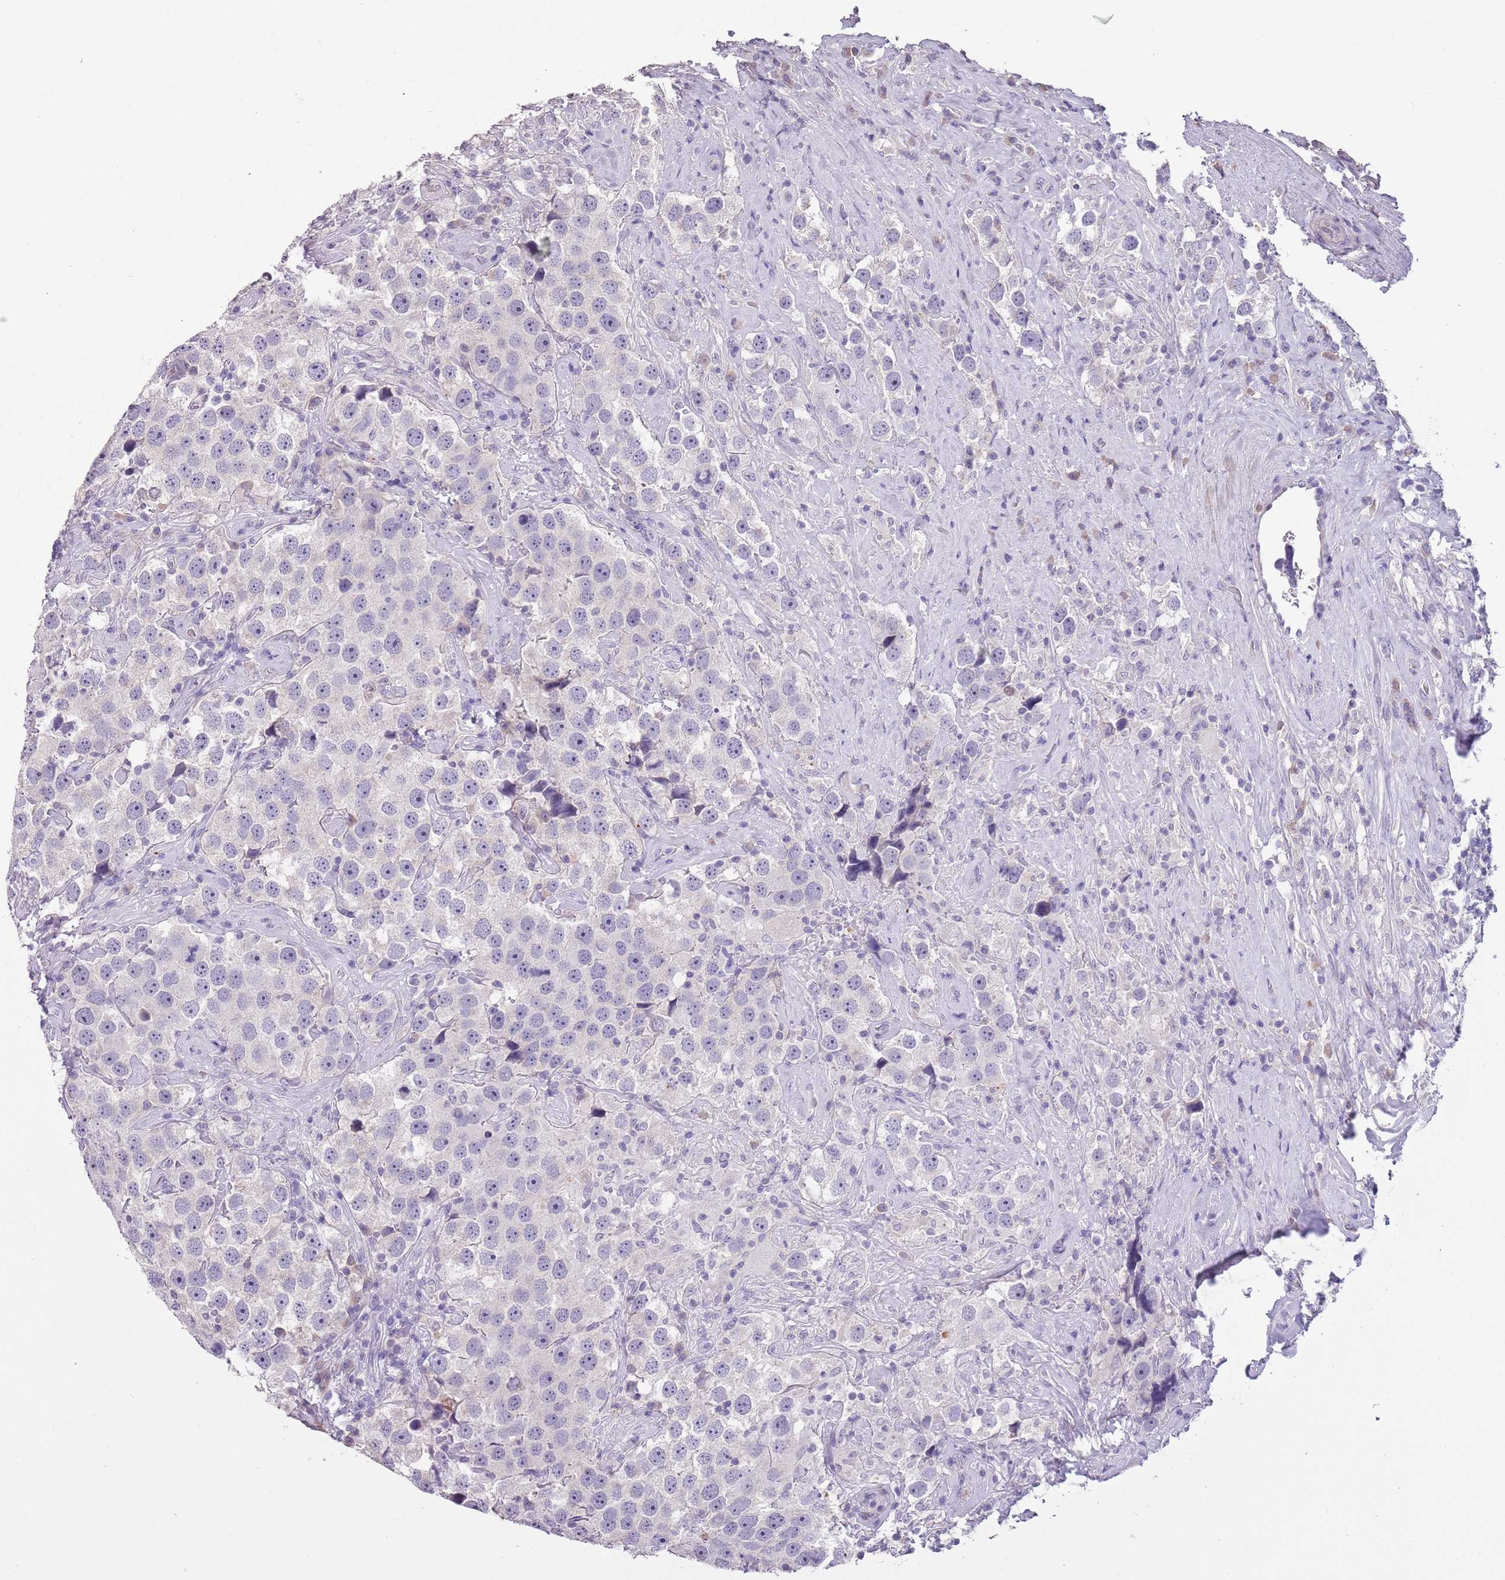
{"staining": {"intensity": "negative", "quantity": "none", "location": "none"}, "tissue": "testis cancer", "cell_type": "Tumor cells", "image_type": "cancer", "snomed": [{"axis": "morphology", "description": "Seminoma, NOS"}, {"axis": "topography", "description": "Testis"}], "caption": "High power microscopy photomicrograph of an immunohistochemistry photomicrograph of testis seminoma, revealing no significant positivity in tumor cells.", "gene": "SLC35E3", "patient": {"sex": "male", "age": 49}}